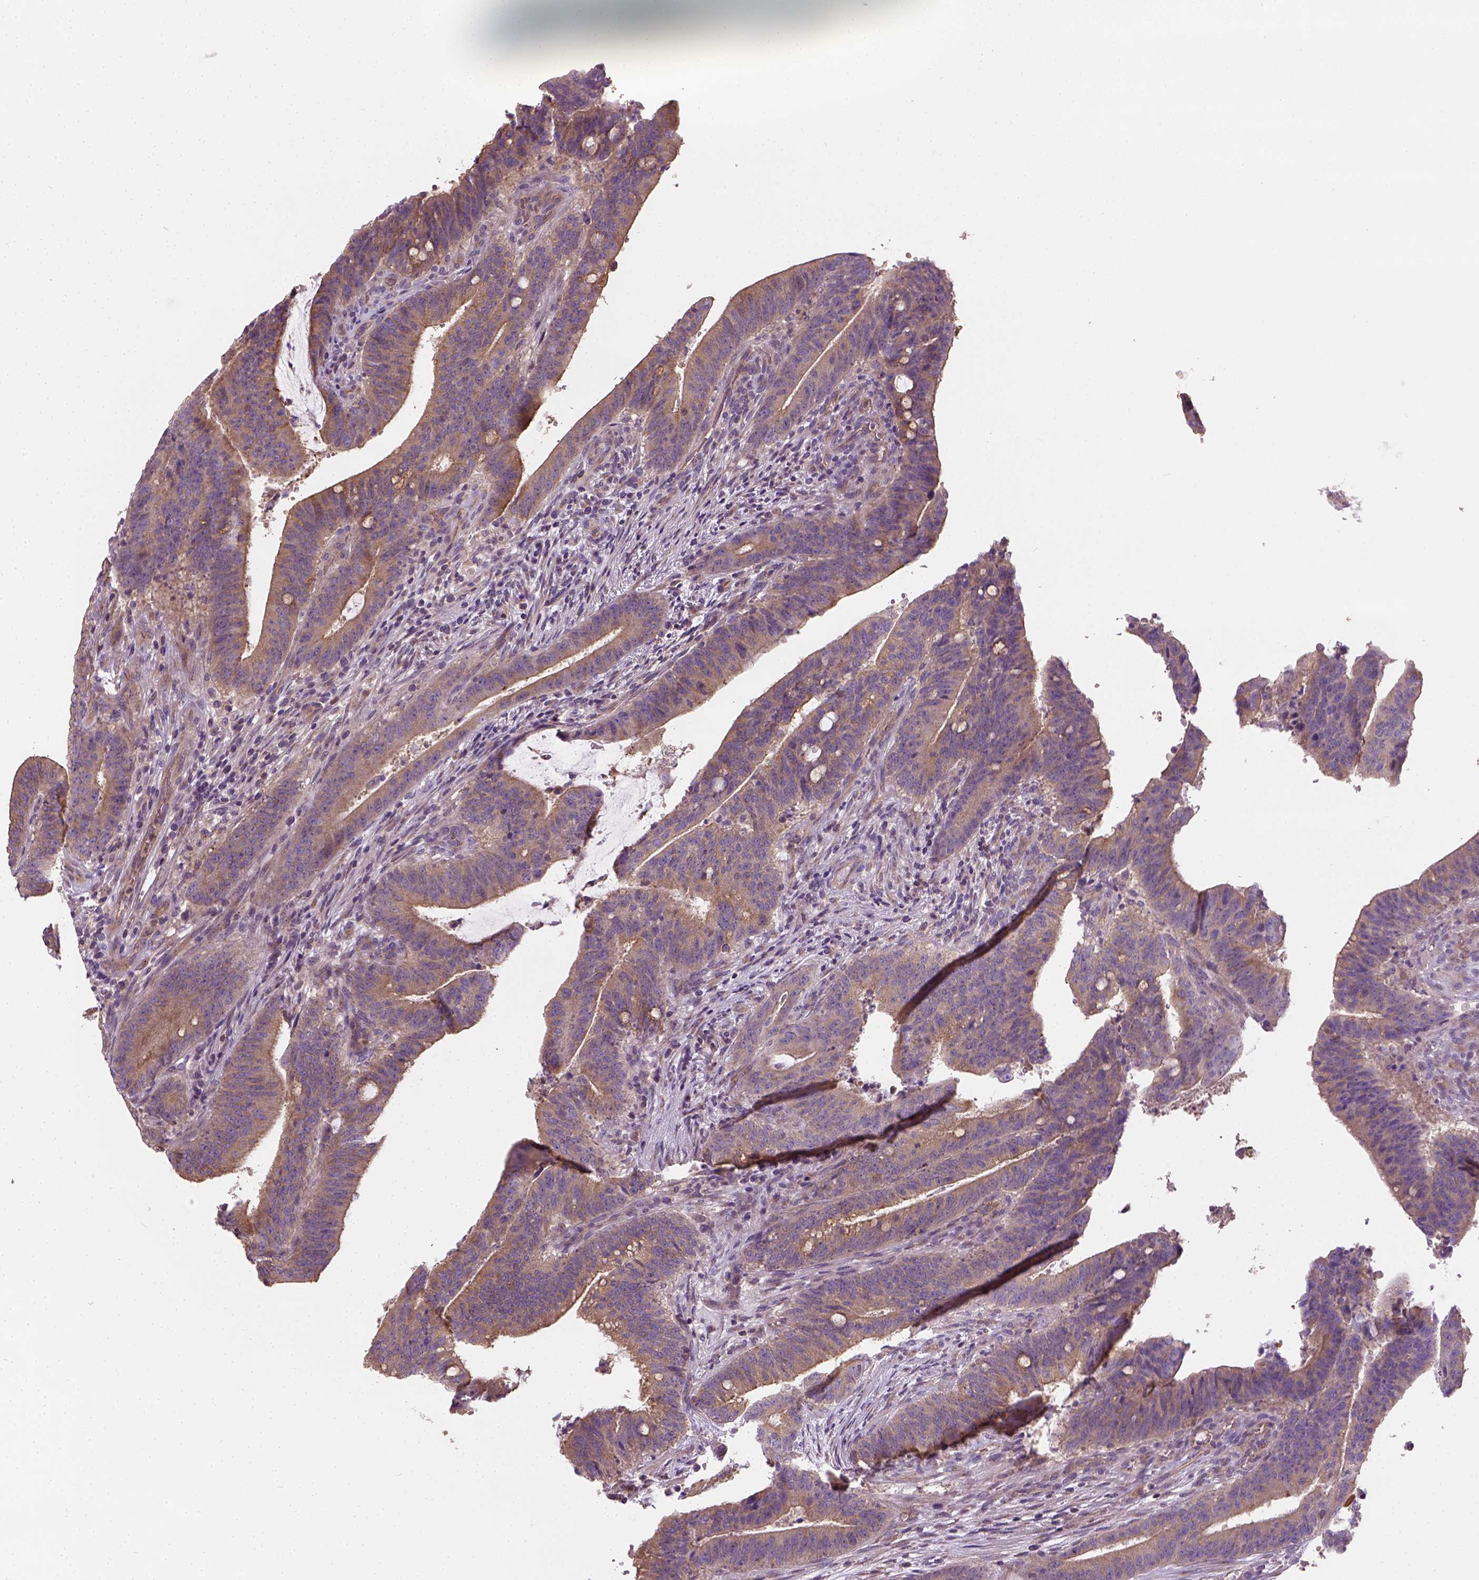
{"staining": {"intensity": "moderate", "quantity": "25%-75%", "location": "cytoplasmic/membranous"}, "tissue": "colorectal cancer", "cell_type": "Tumor cells", "image_type": "cancer", "snomed": [{"axis": "morphology", "description": "Adenocarcinoma, NOS"}, {"axis": "topography", "description": "Colon"}], "caption": "Immunohistochemical staining of colorectal cancer (adenocarcinoma) exhibits medium levels of moderate cytoplasmic/membranous protein expression in about 25%-75% of tumor cells.", "gene": "CRACR2A", "patient": {"sex": "female", "age": 43}}